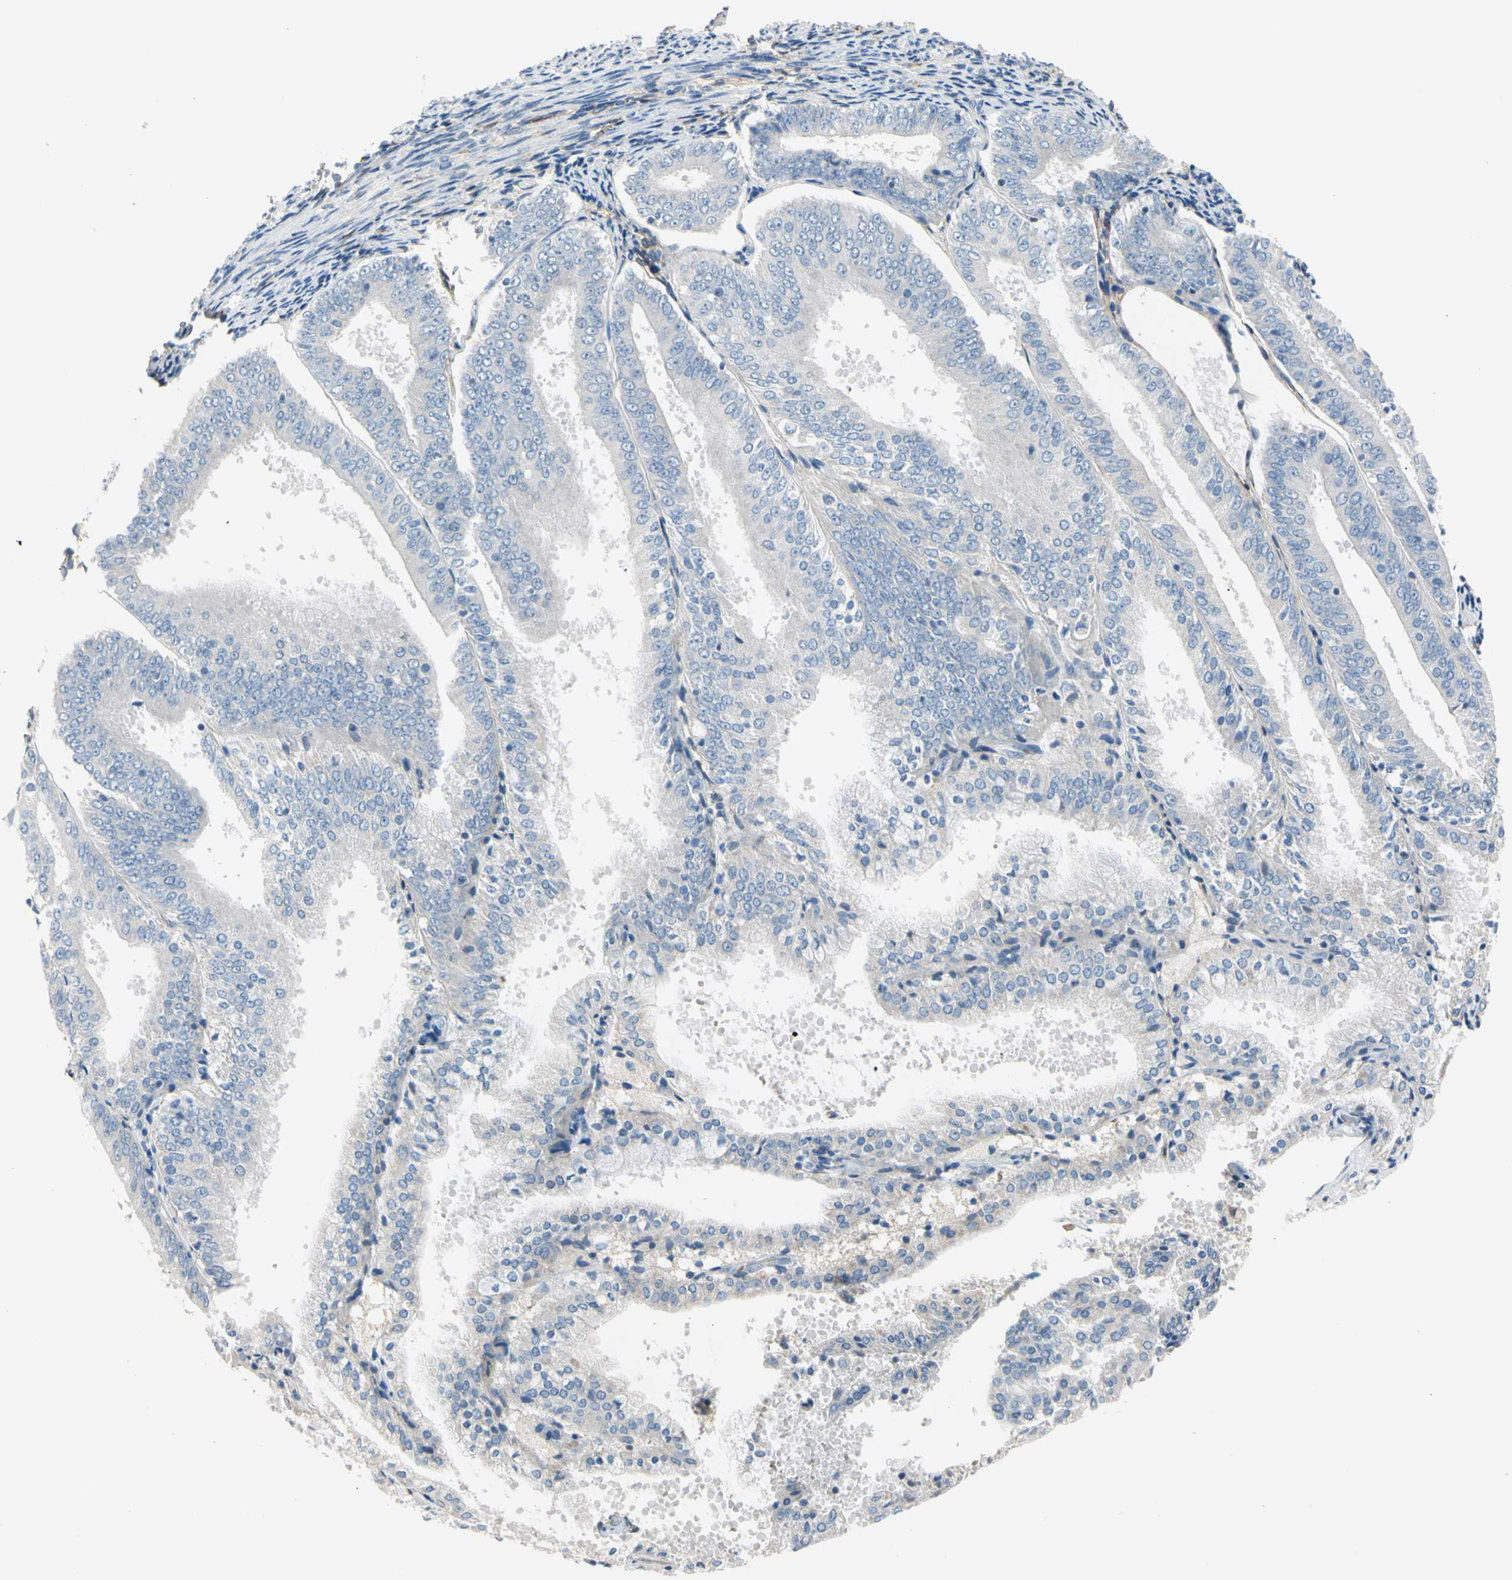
{"staining": {"intensity": "negative", "quantity": "none", "location": "none"}, "tissue": "endometrial cancer", "cell_type": "Tumor cells", "image_type": "cancer", "snomed": [{"axis": "morphology", "description": "Adenocarcinoma, NOS"}, {"axis": "topography", "description": "Endometrium"}], "caption": "Tumor cells show no significant expression in adenocarcinoma (endometrial). Brightfield microscopy of immunohistochemistry stained with DAB (3,3'-diaminobenzidine) (brown) and hematoxylin (blue), captured at high magnification.", "gene": "MARK1", "patient": {"sex": "female", "age": 63}}